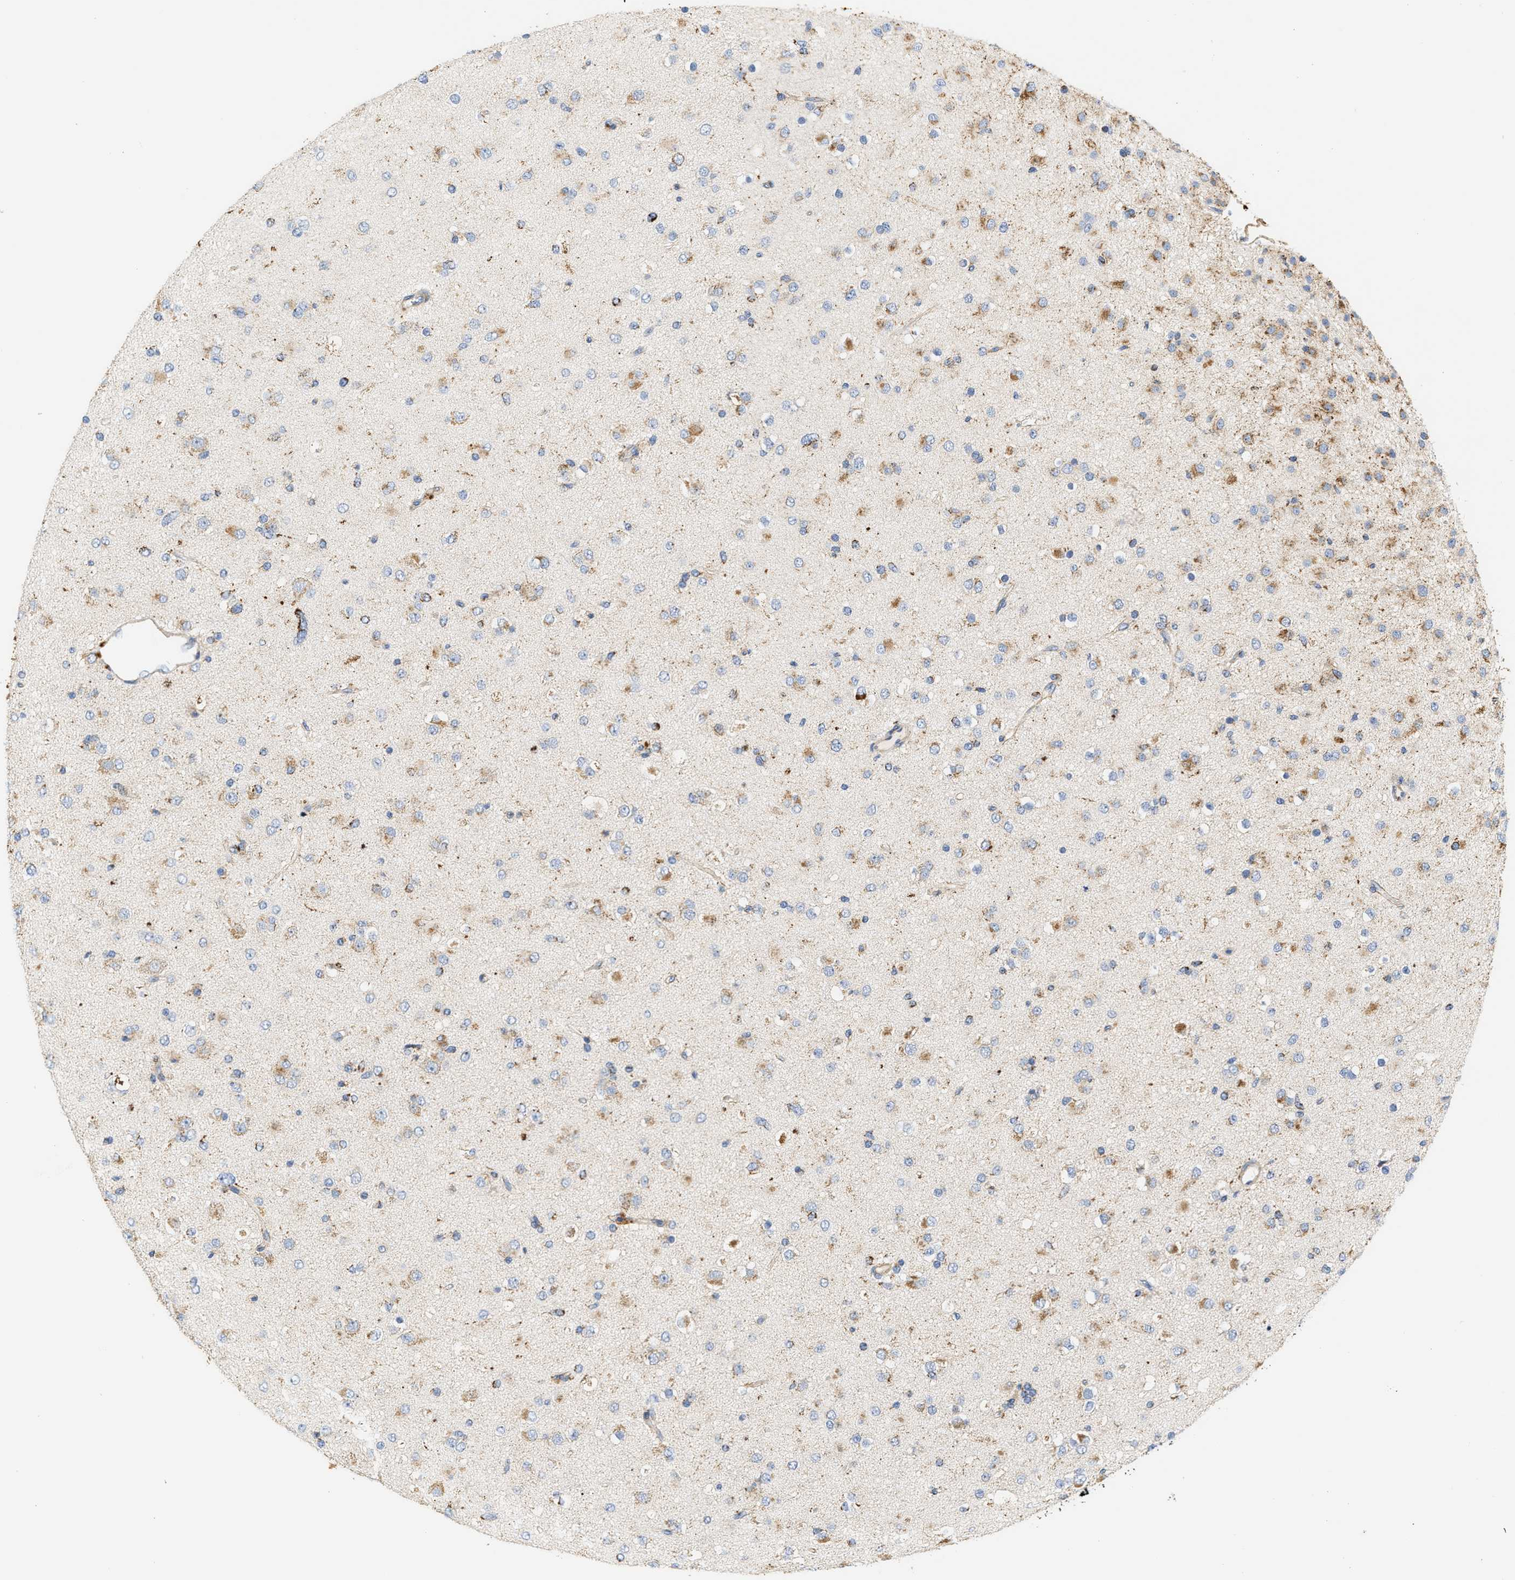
{"staining": {"intensity": "weak", "quantity": "25%-75%", "location": "cytoplasmic/membranous"}, "tissue": "glioma", "cell_type": "Tumor cells", "image_type": "cancer", "snomed": [{"axis": "morphology", "description": "Glioma, malignant, Low grade"}, {"axis": "topography", "description": "Brain"}], "caption": "Weak cytoplasmic/membranous protein positivity is seen in about 25%-75% of tumor cells in glioma.", "gene": "SHMT2", "patient": {"sex": "male", "age": 65}}